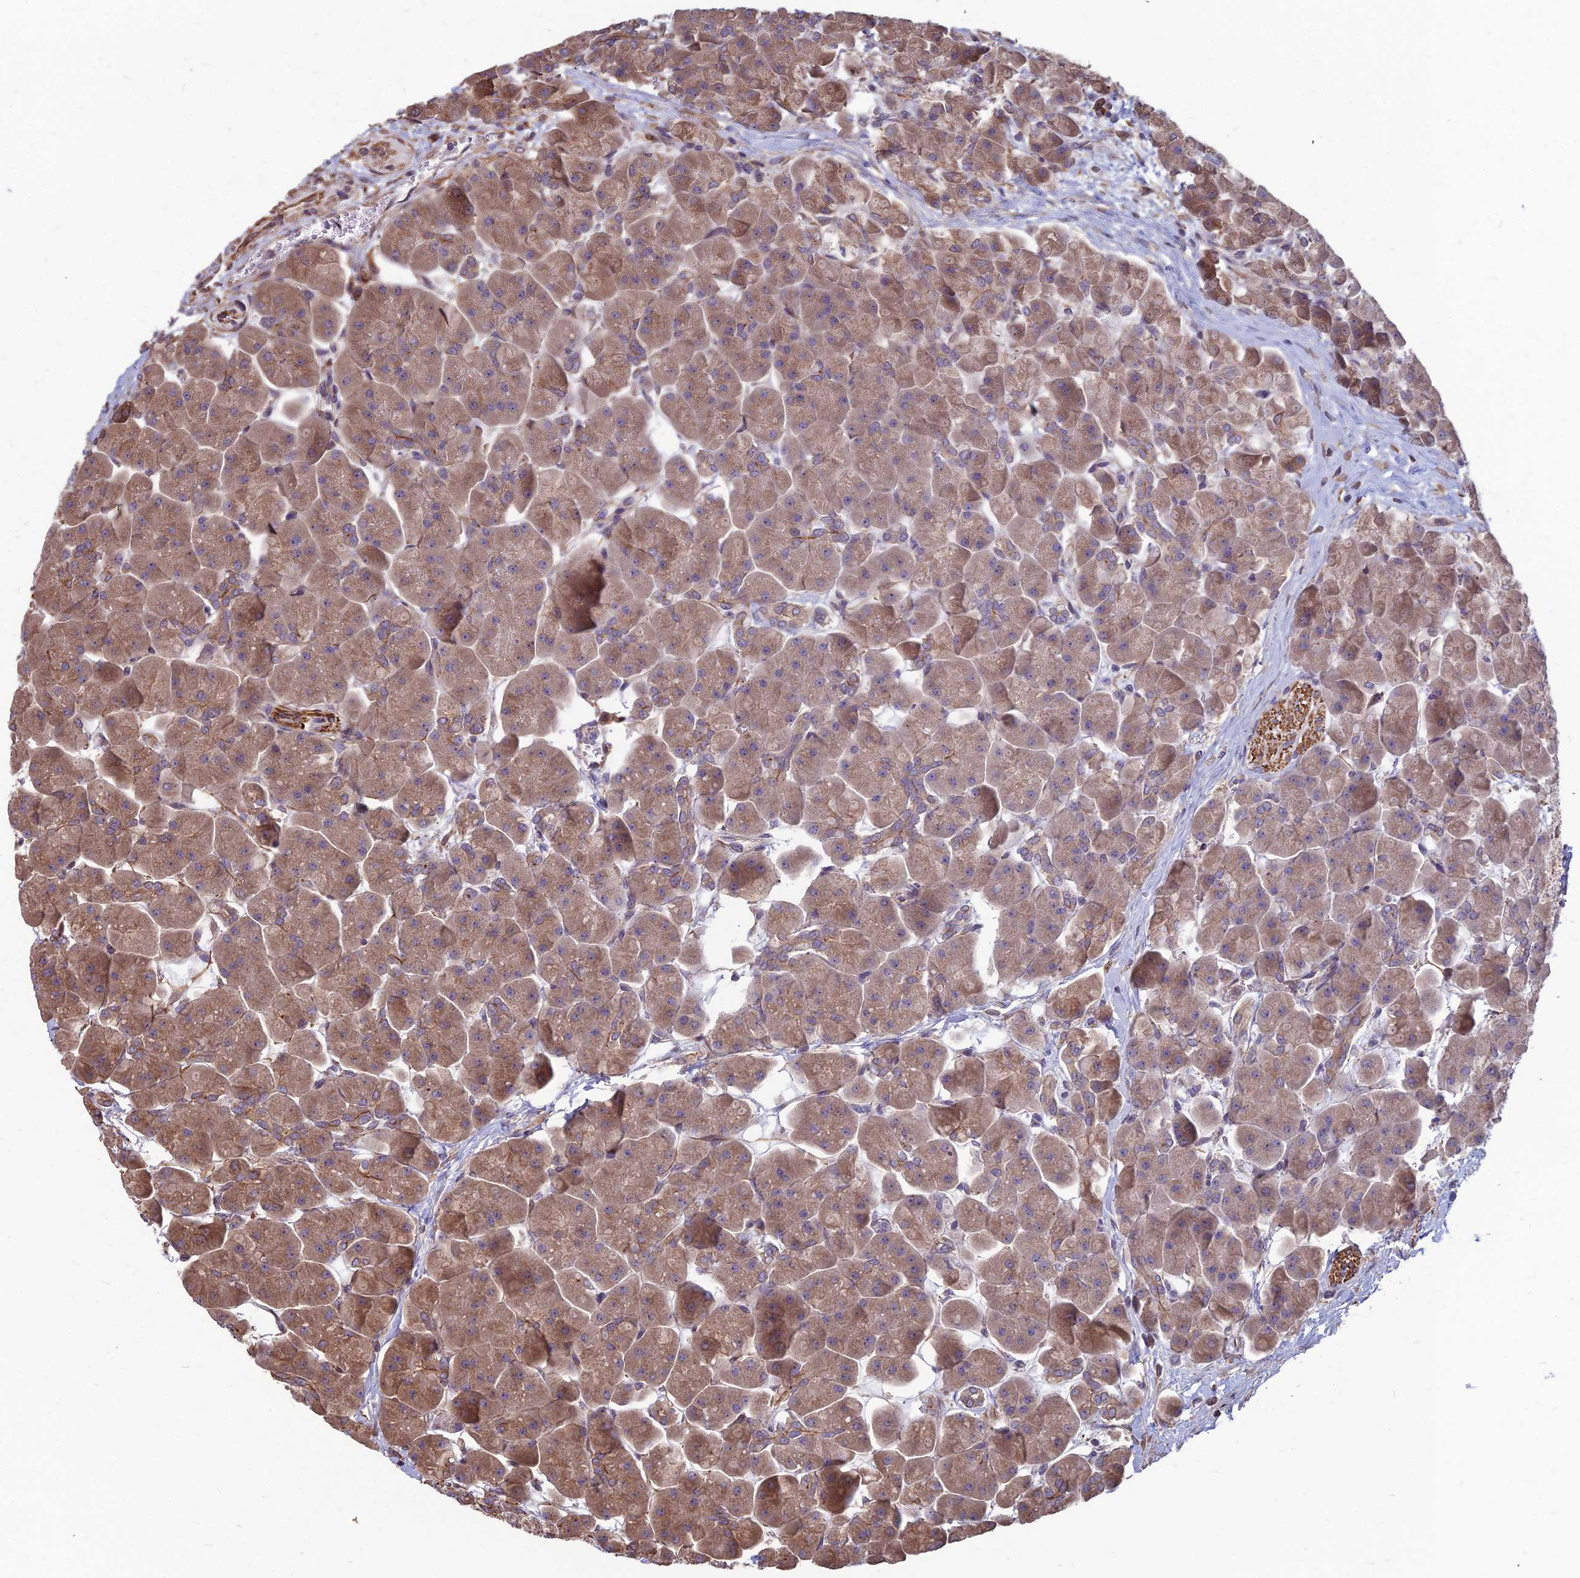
{"staining": {"intensity": "moderate", "quantity": ">75%", "location": "cytoplasmic/membranous"}, "tissue": "pancreas", "cell_type": "Exocrine glandular cells", "image_type": "normal", "snomed": [{"axis": "morphology", "description": "Normal tissue, NOS"}, {"axis": "topography", "description": "Pancreas"}], "caption": "This photomicrograph displays IHC staining of benign pancreas, with medium moderate cytoplasmic/membranous staining in approximately >75% of exocrine glandular cells.", "gene": "LSM6", "patient": {"sex": "male", "age": 66}}